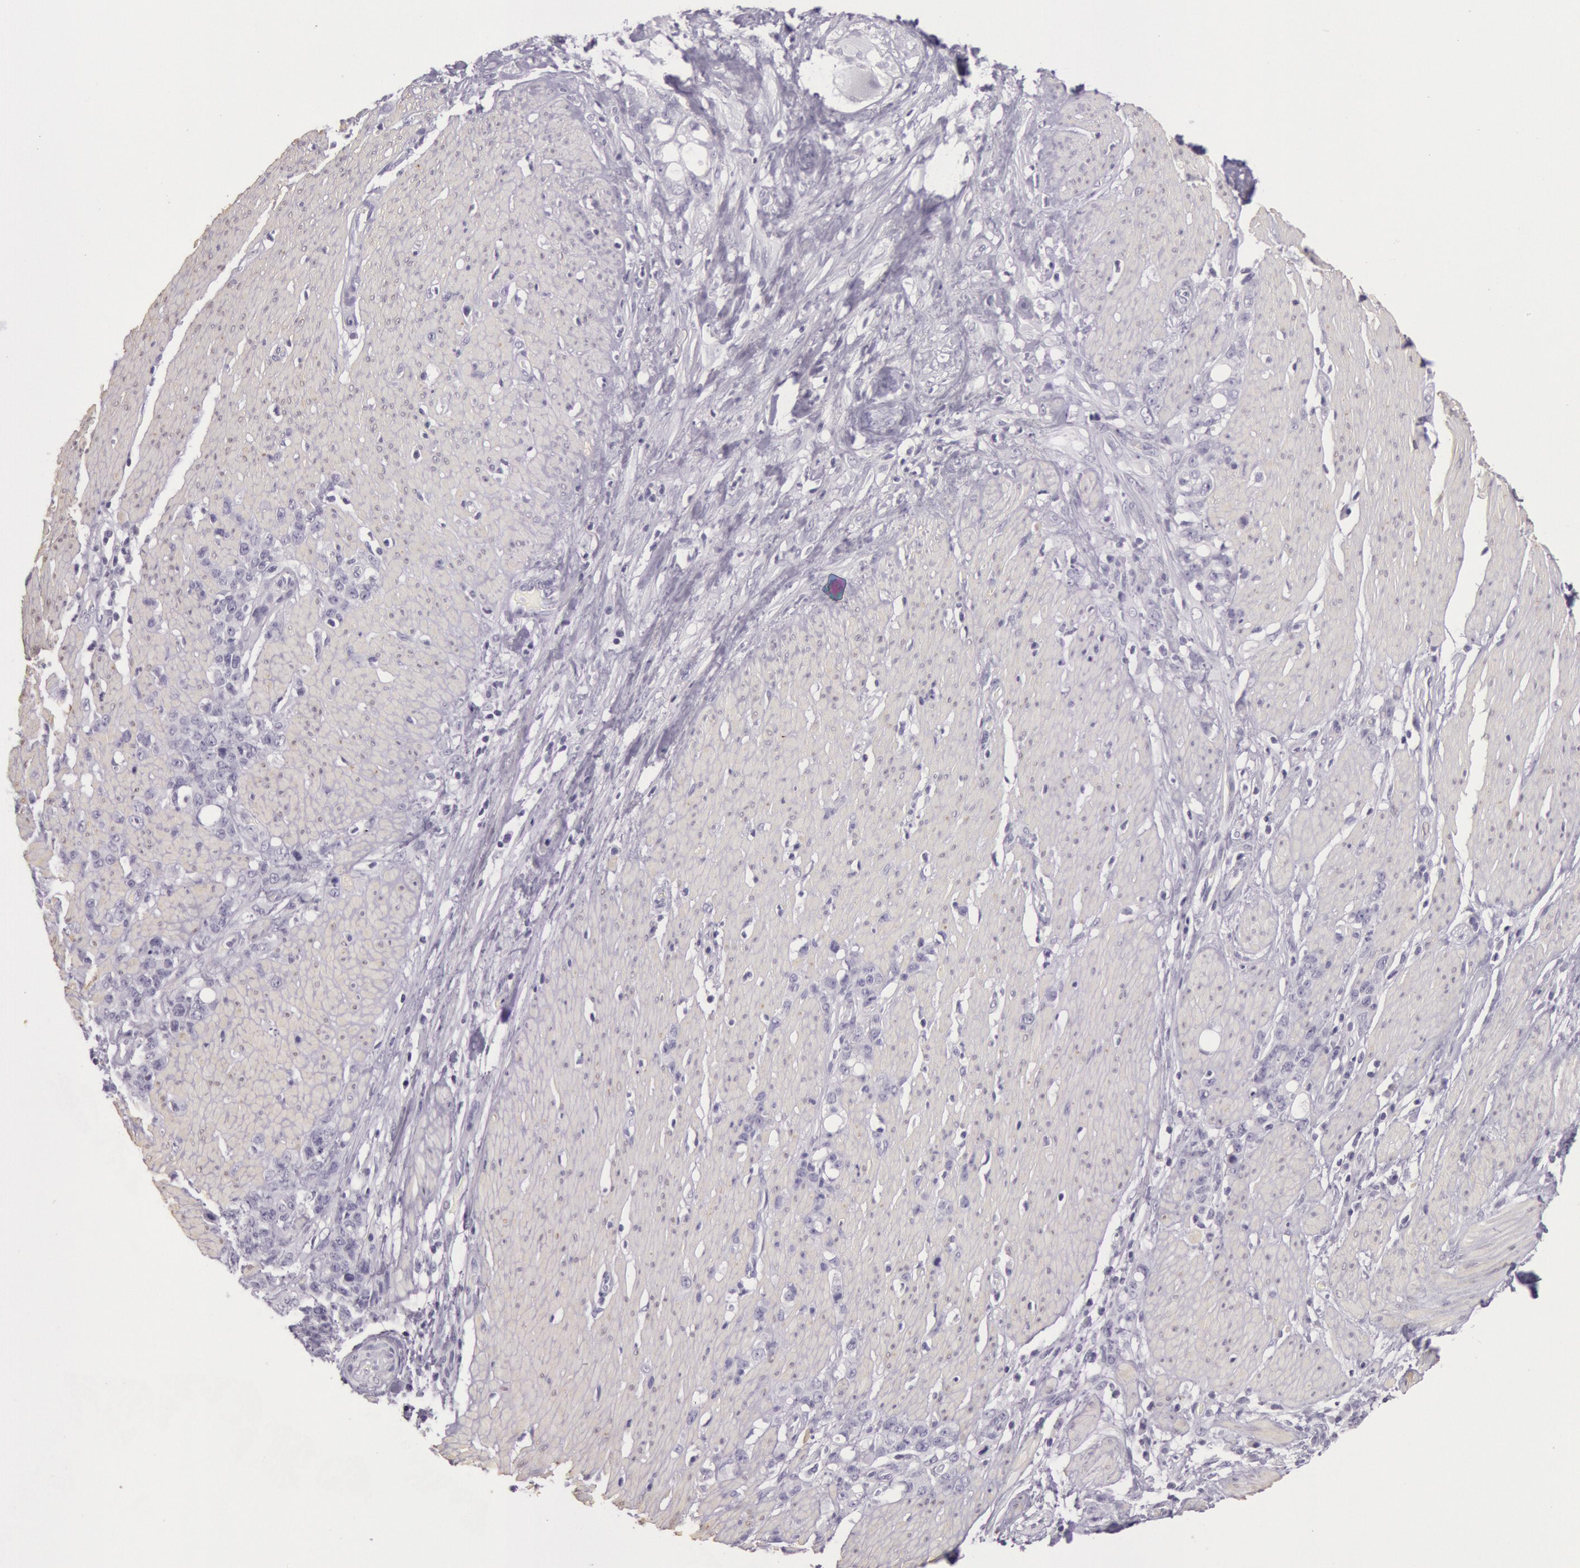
{"staining": {"intensity": "negative", "quantity": "none", "location": "none"}, "tissue": "stomach cancer", "cell_type": "Tumor cells", "image_type": "cancer", "snomed": [{"axis": "morphology", "description": "Adenocarcinoma, NOS"}, {"axis": "topography", "description": "Stomach, lower"}], "caption": "DAB (3,3'-diaminobenzidine) immunohistochemical staining of stomach cancer (adenocarcinoma) demonstrates no significant staining in tumor cells.", "gene": "CKB", "patient": {"sex": "male", "age": 88}}